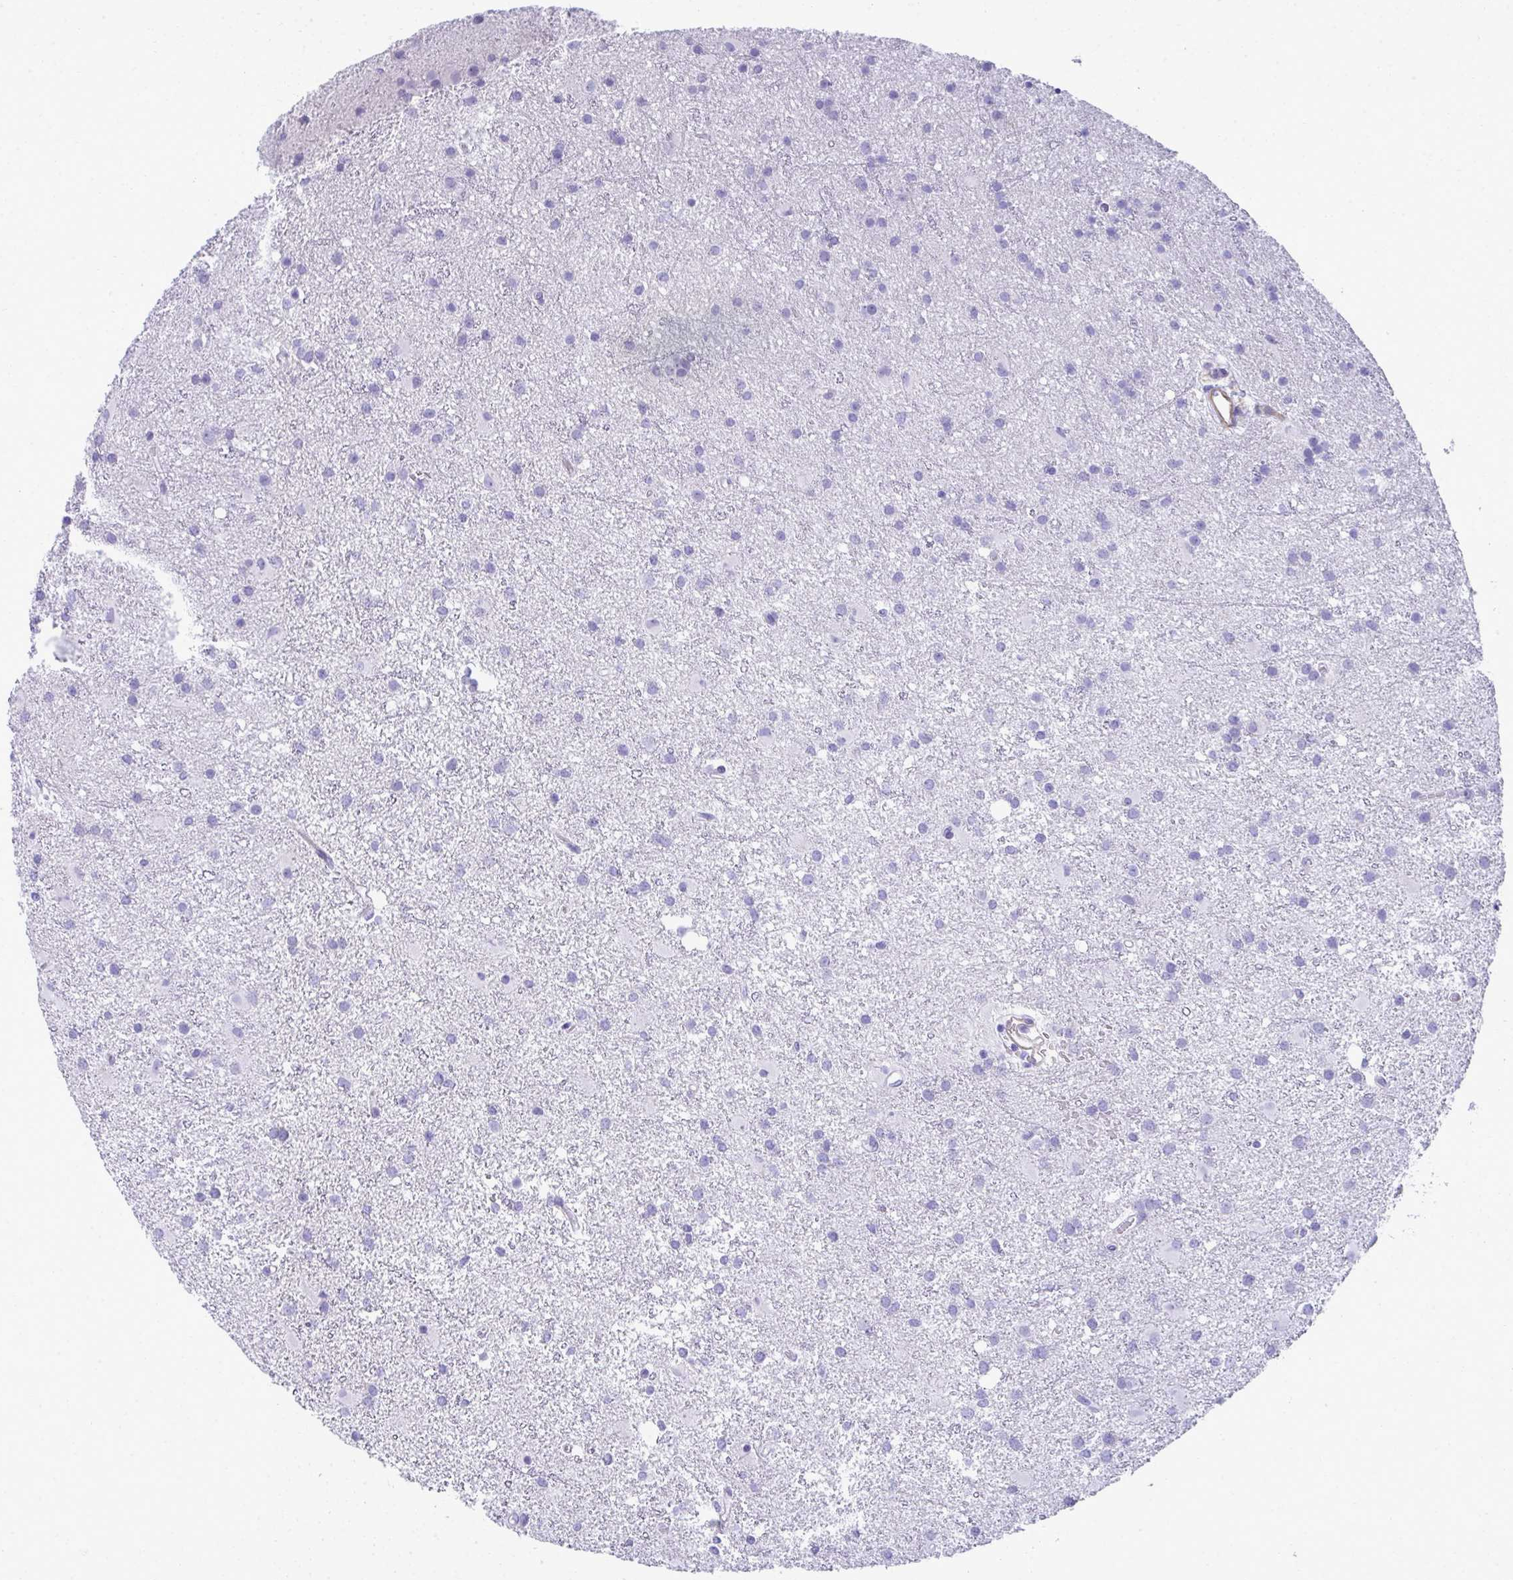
{"staining": {"intensity": "negative", "quantity": "none", "location": "none"}, "tissue": "glioma", "cell_type": "Tumor cells", "image_type": "cancer", "snomed": [{"axis": "morphology", "description": "Glioma, malignant, High grade"}, {"axis": "topography", "description": "Brain"}], "caption": "An immunohistochemistry (IHC) image of malignant glioma (high-grade) is shown. There is no staining in tumor cells of malignant glioma (high-grade).", "gene": "PUS7L", "patient": {"sex": "male", "age": 55}}